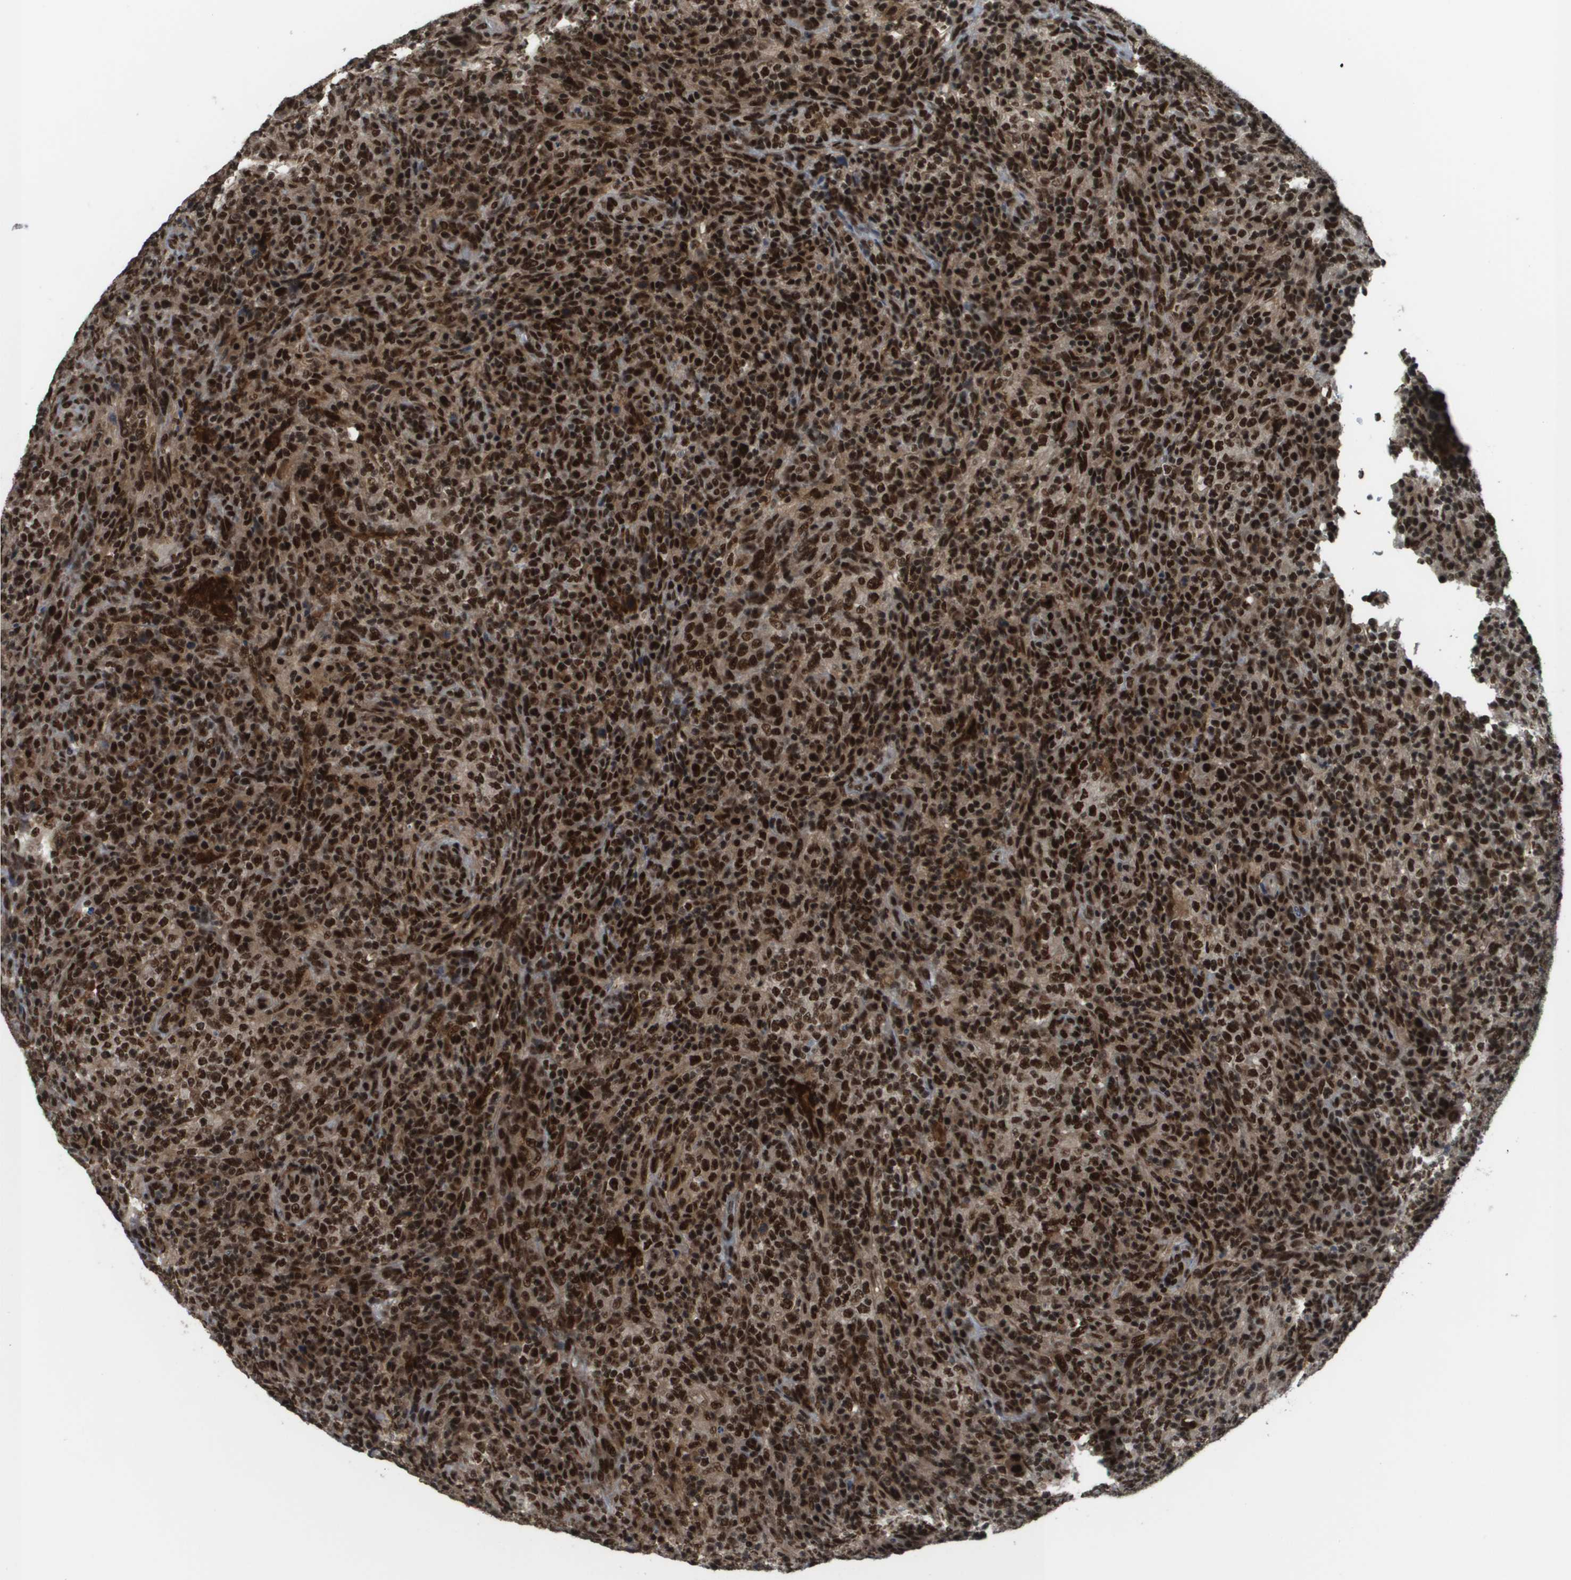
{"staining": {"intensity": "strong", "quantity": ">75%", "location": "cytoplasmic/membranous,nuclear"}, "tissue": "lymphoma", "cell_type": "Tumor cells", "image_type": "cancer", "snomed": [{"axis": "morphology", "description": "Malignant lymphoma, non-Hodgkin's type, High grade"}, {"axis": "topography", "description": "Lymph node"}], "caption": "Lymphoma tissue displays strong cytoplasmic/membranous and nuclear expression in about >75% of tumor cells", "gene": "PRCC", "patient": {"sex": "female", "age": 76}}